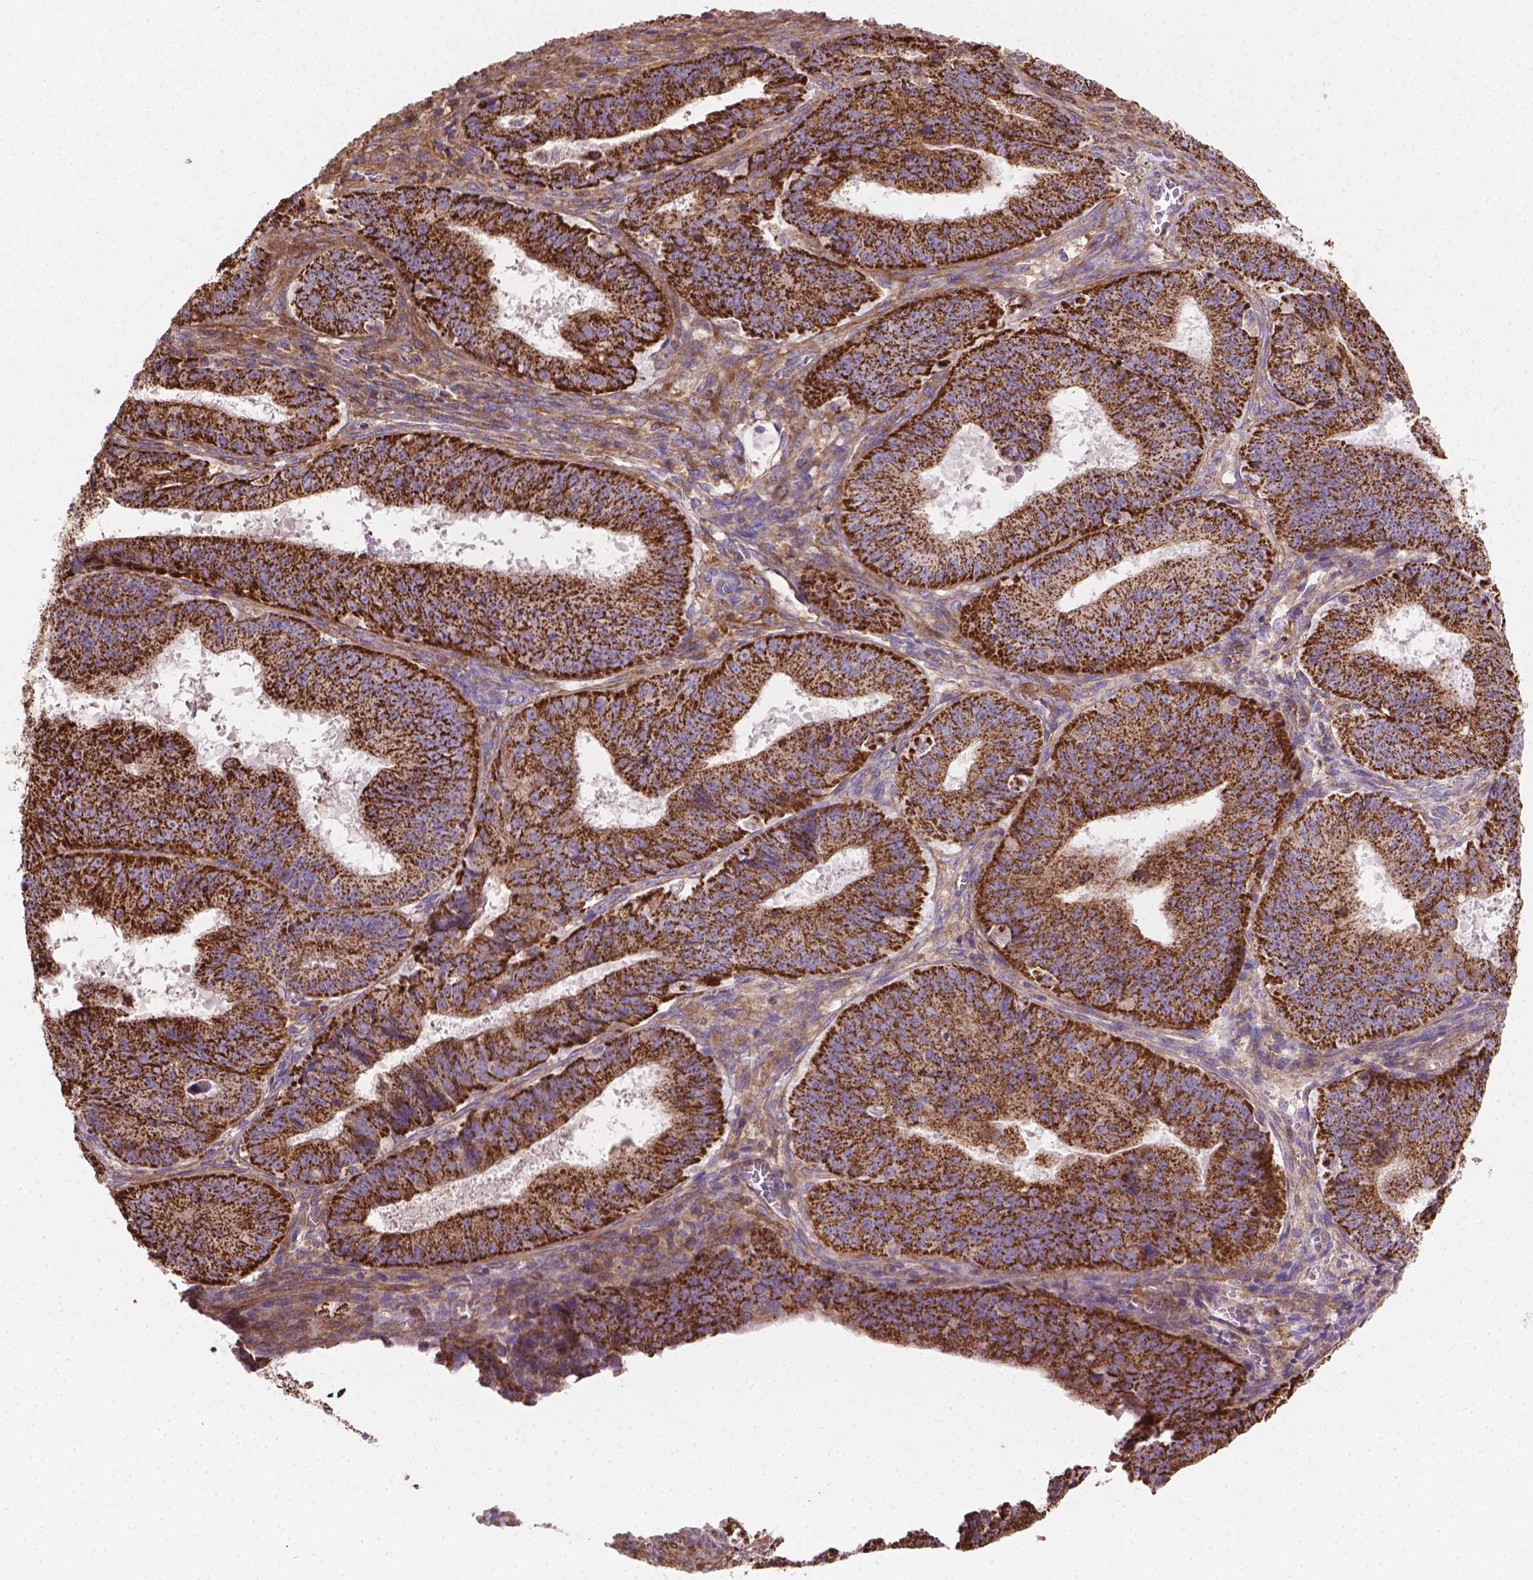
{"staining": {"intensity": "strong", "quantity": ">75%", "location": "cytoplasmic/membranous"}, "tissue": "ovarian cancer", "cell_type": "Tumor cells", "image_type": "cancer", "snomed": [{"axis": "morphology", "description": "Carcinoma, endometroid"}, {"axis": "topography", "description": "Ovary"}], "caption": "A photomicrograph showing strong cytoplasmic/membranous positivity in about >75% of tumor cells in endometroid carcinoma (ovarian), as visualized by brown immunohistochemical staining.", "gene": "TCAF1", "patient": {"sex": "female", "age": 42}}